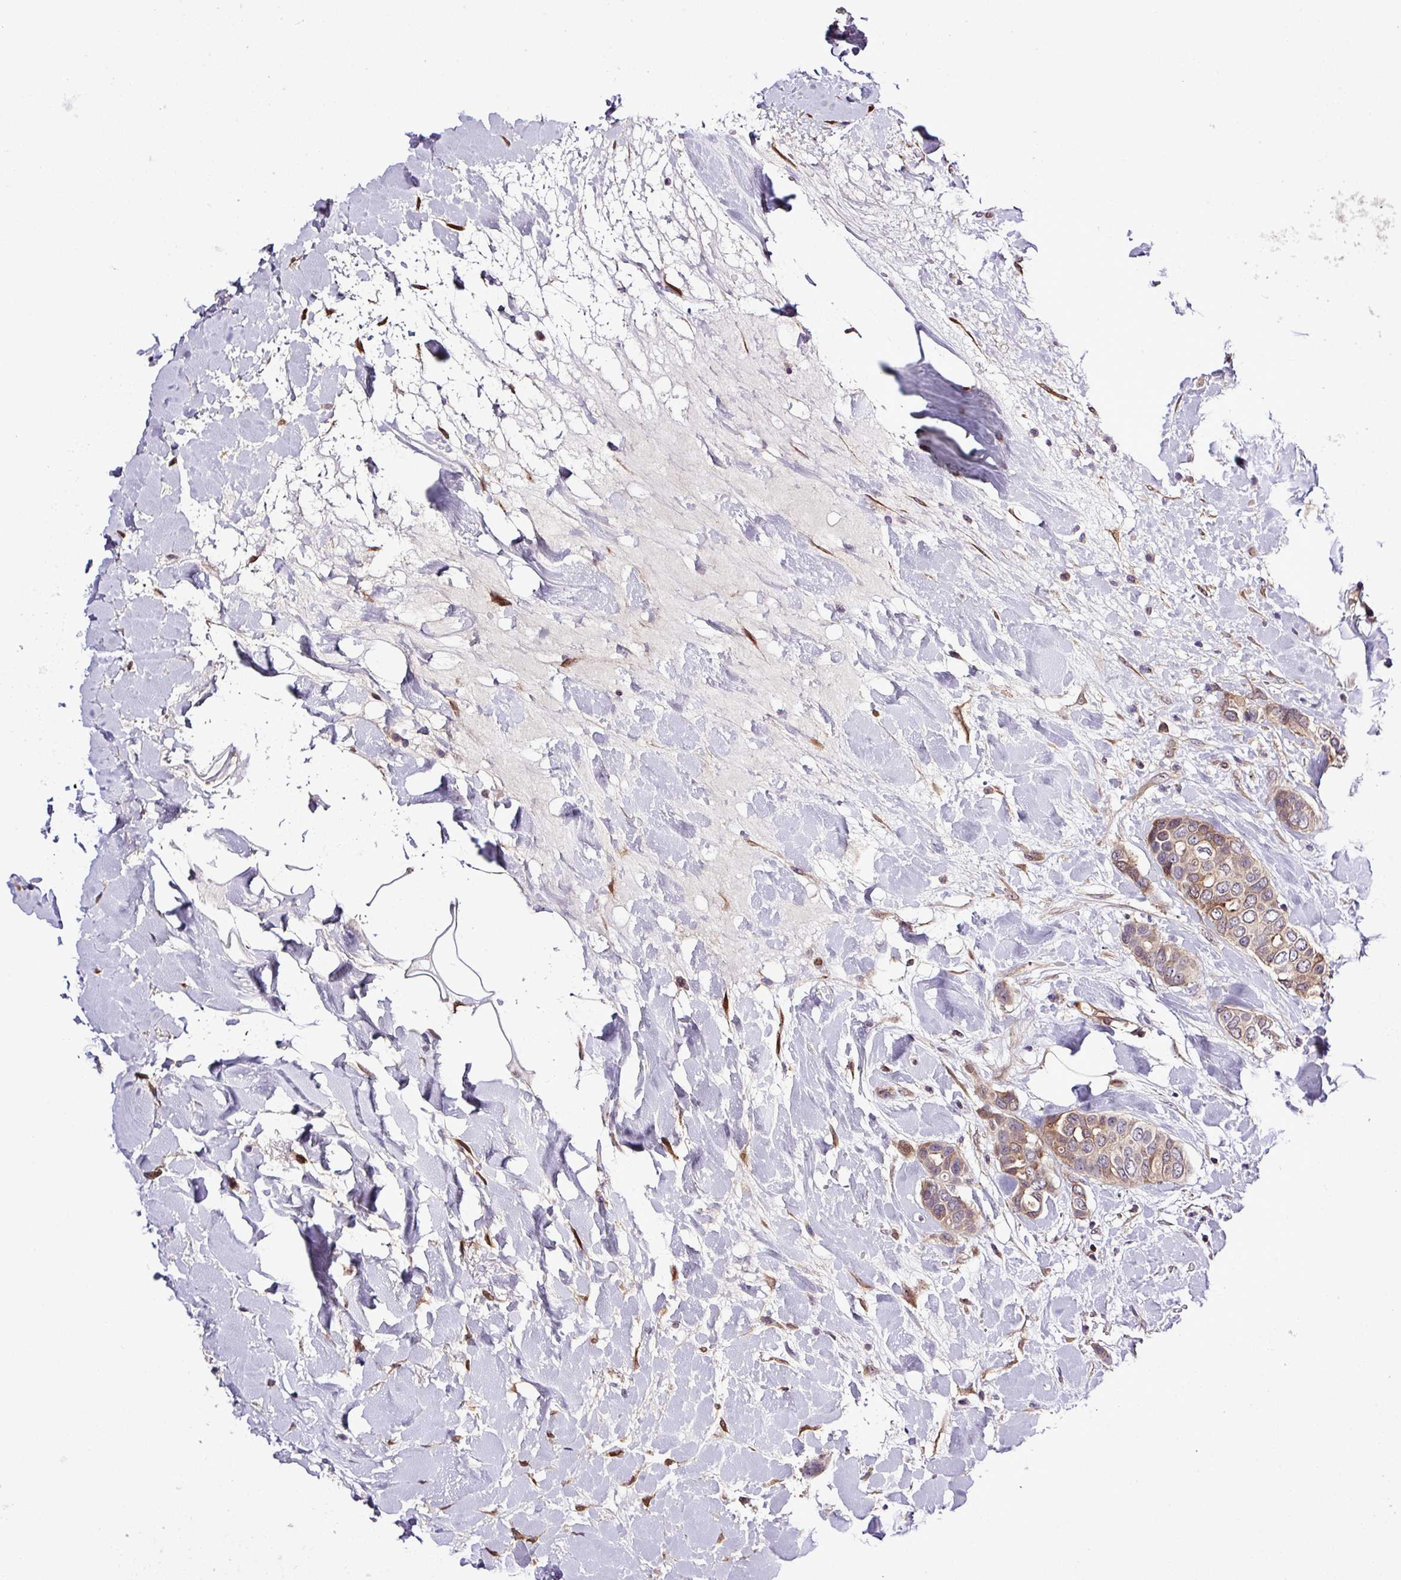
{"staining": {"intensity": "weak", "quantity": ">75%", "location": "cytoplasmic/membranous"}, "tissue": "breast cancer", "cell_type": "Tumor cells", "image_type": "cancer", "snomed": [{"axis": "morphology", "description": "Lobular carcinoma"}, {"axis": "topography", "description": "Breast"}], "caption": "Breast cancer (lobular carcinoma) stained with a brown dye shows weak cytoplasmic/membranous positive positivity in about >75% of tumor cells.", "gene": "CARHSP1", "patient": {"sex": "female", "age": 51}}